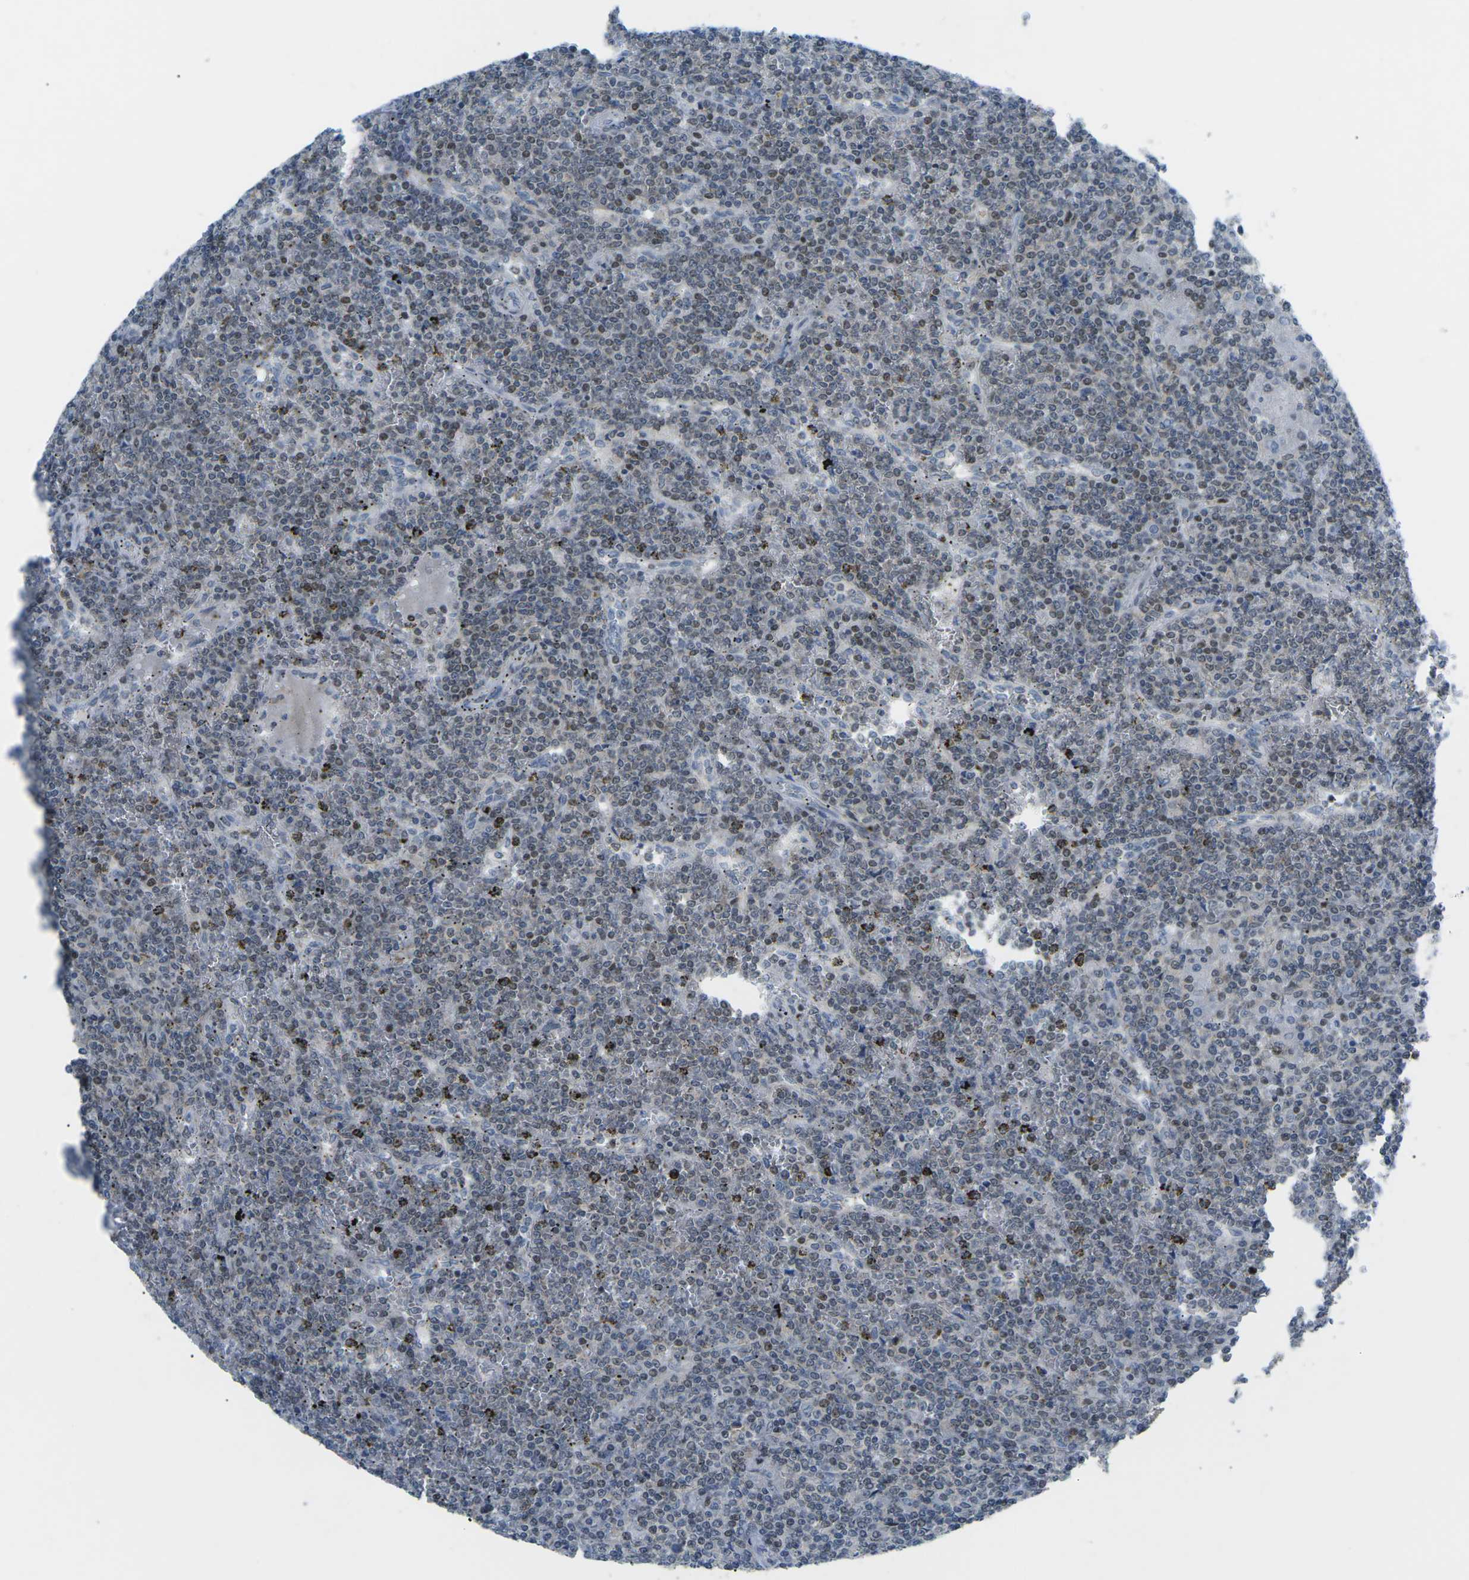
{"staining": {"intensity": "weak", "quantity": "25%-75%", "location": "nuclear"}, "tissue": "lymphoma", "cell_type": "Tumor cells", "image_type": "cancer", "snomed": [{"axis": "morphology", "description": "Malignant lymphoma, non-Hodgkin's type, Low grade"}, {"axis": "topography", "description": "Spleen"}], "caption": "IHC micrograph of neoplastic tissue: malignant lymphoma, non-Hodgkin's type (low-grade) stained using immunohistochemistry (IHC) displays low levels of weak protein expression localized specifically in the nuclear of tumor cells, appearing as a nuclear brown color.", "gene": "MBNL1", "patient": {"sex": "female", "age": 19}}